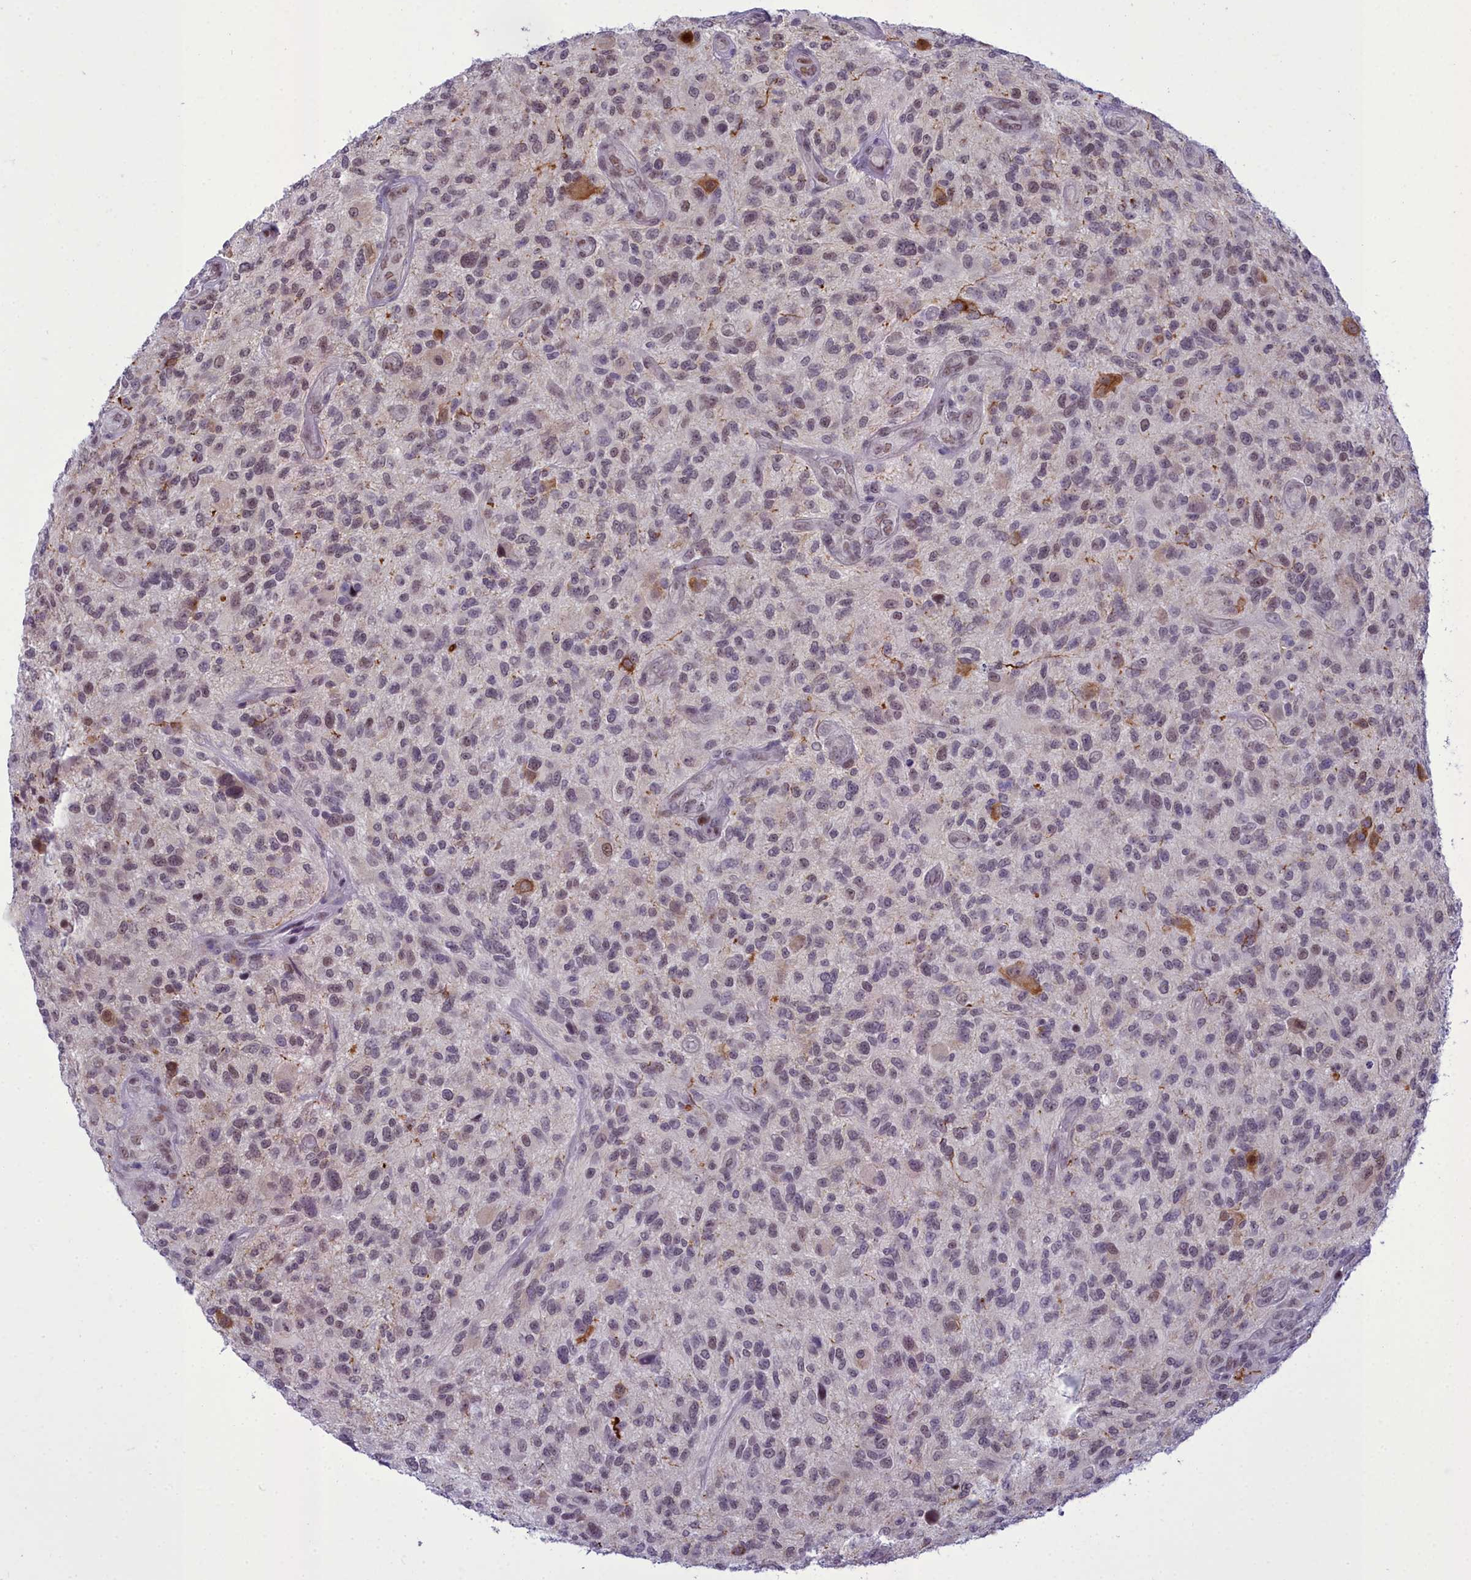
{"staining": {"intensity": "weak", "quantity": "25%-75%", "location": "nuclear"}, "tissue": "glioma", "cell_type": "Tumor cells", "image_type": "cancer", "snomed": [{"axis": "morphology", "description": "Glioma, malignant, High grade"}, {"axis": "topography", "description": "Brain"}], "caption": "Malignant glioma (high-grade) stained with a brown dye displays weak nuclear positive staining in approximately 25%-75% of tumor cells.", "gene": "CEACAM19", "patient": {"sex": "male", "age": 47}}